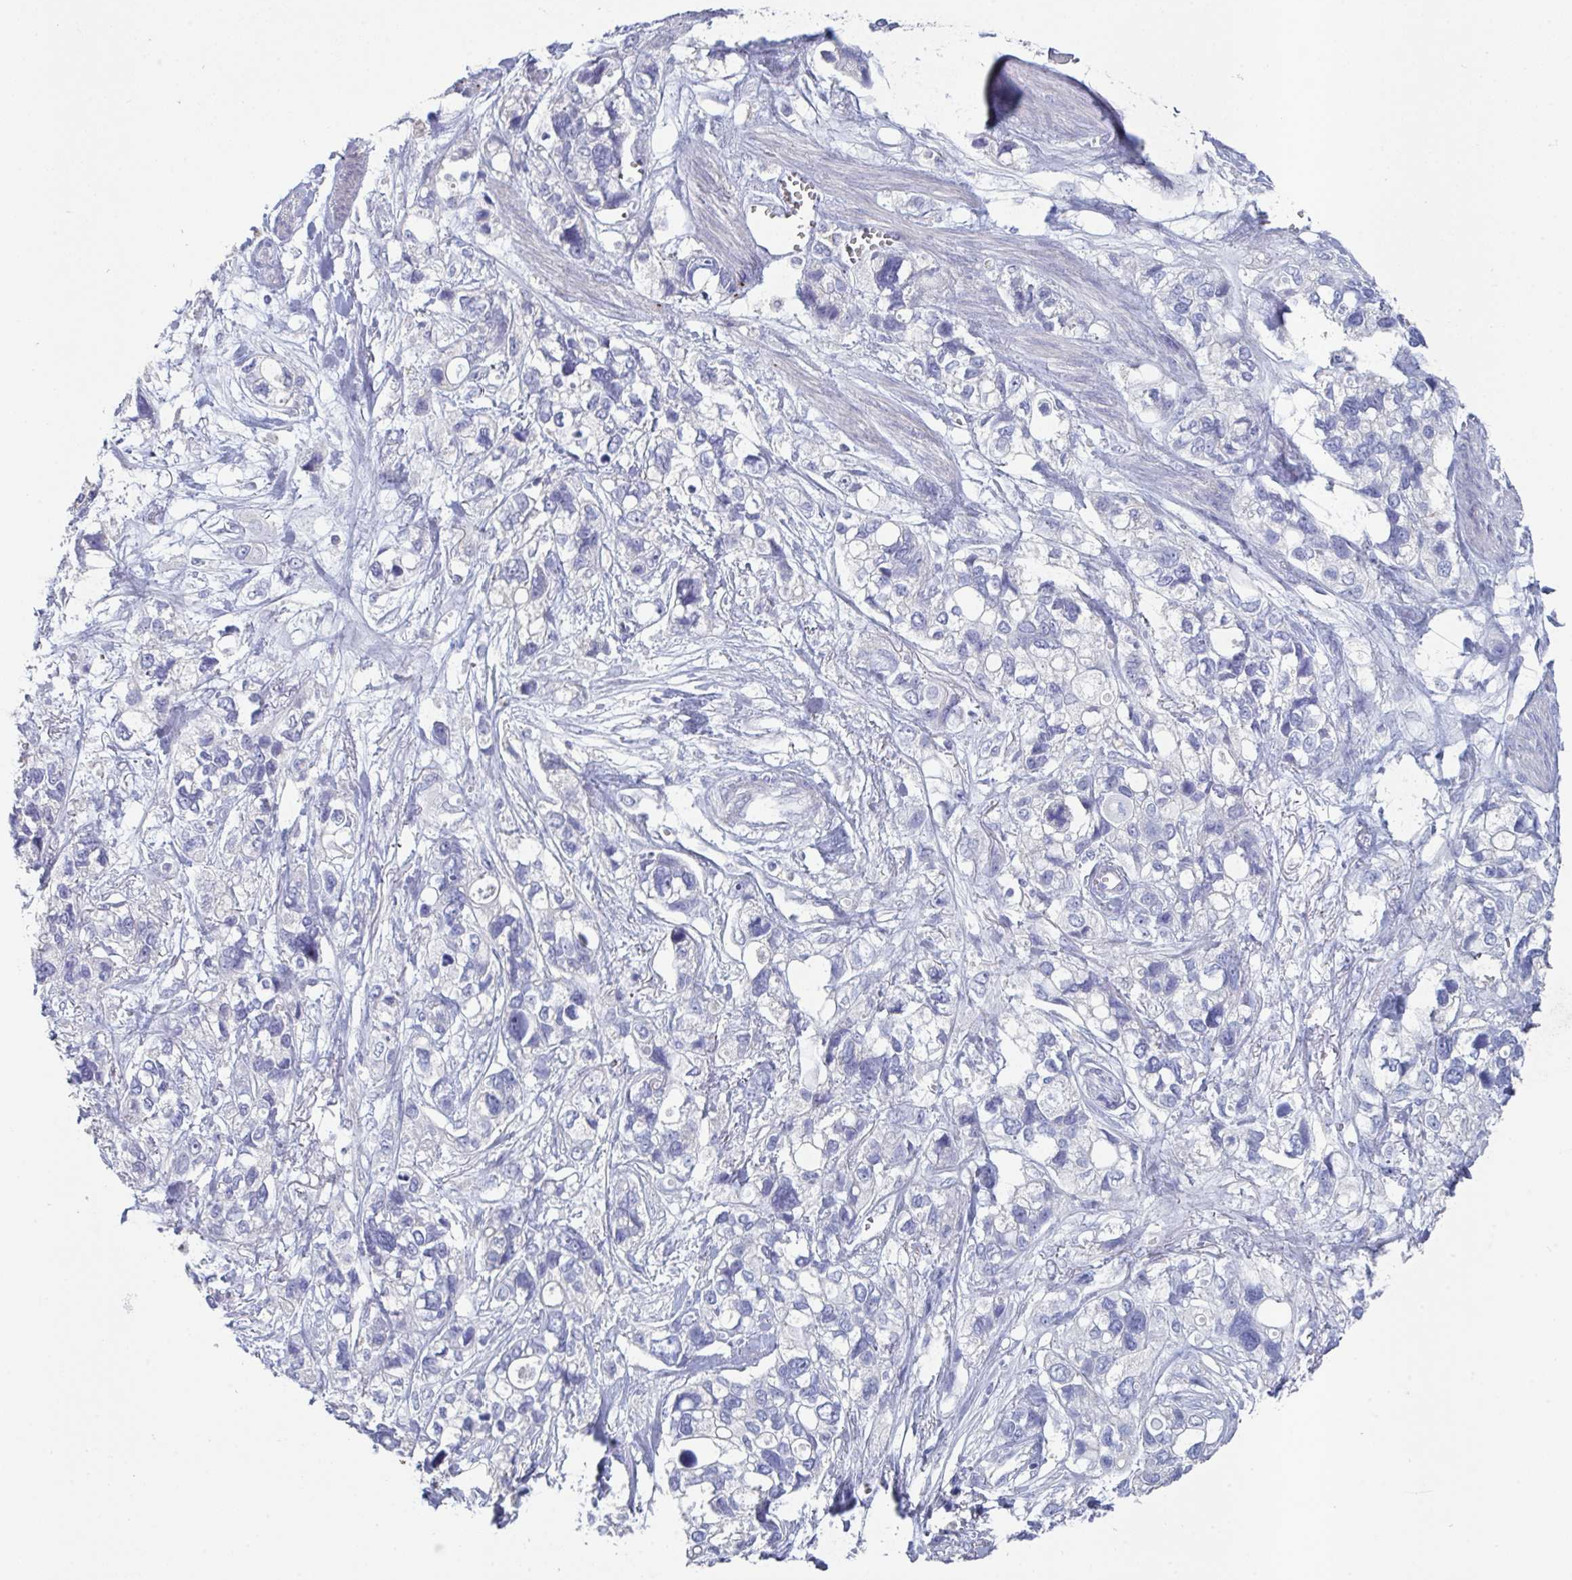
{"staining": {"intensity": "negative", "quantity": "none", "location": "none"}, "tissue": "stomach cancer", "cell_type": "Tumor cells", "image_type": "cancer", "snomed": [{"axis": "morphology", "description": "Adenocarcinoma, NOS"}, {"axis": "topography", "description": "Stomach, upper"}], "caption": "DAB (3,3'-diaminobenzidine) immunohistochemical staining of adenocarcinoma (stomach) displays no significant expression in tumor cells.", "gene": "HGFAC", "patient": {"sex": "female", "age": 81}}